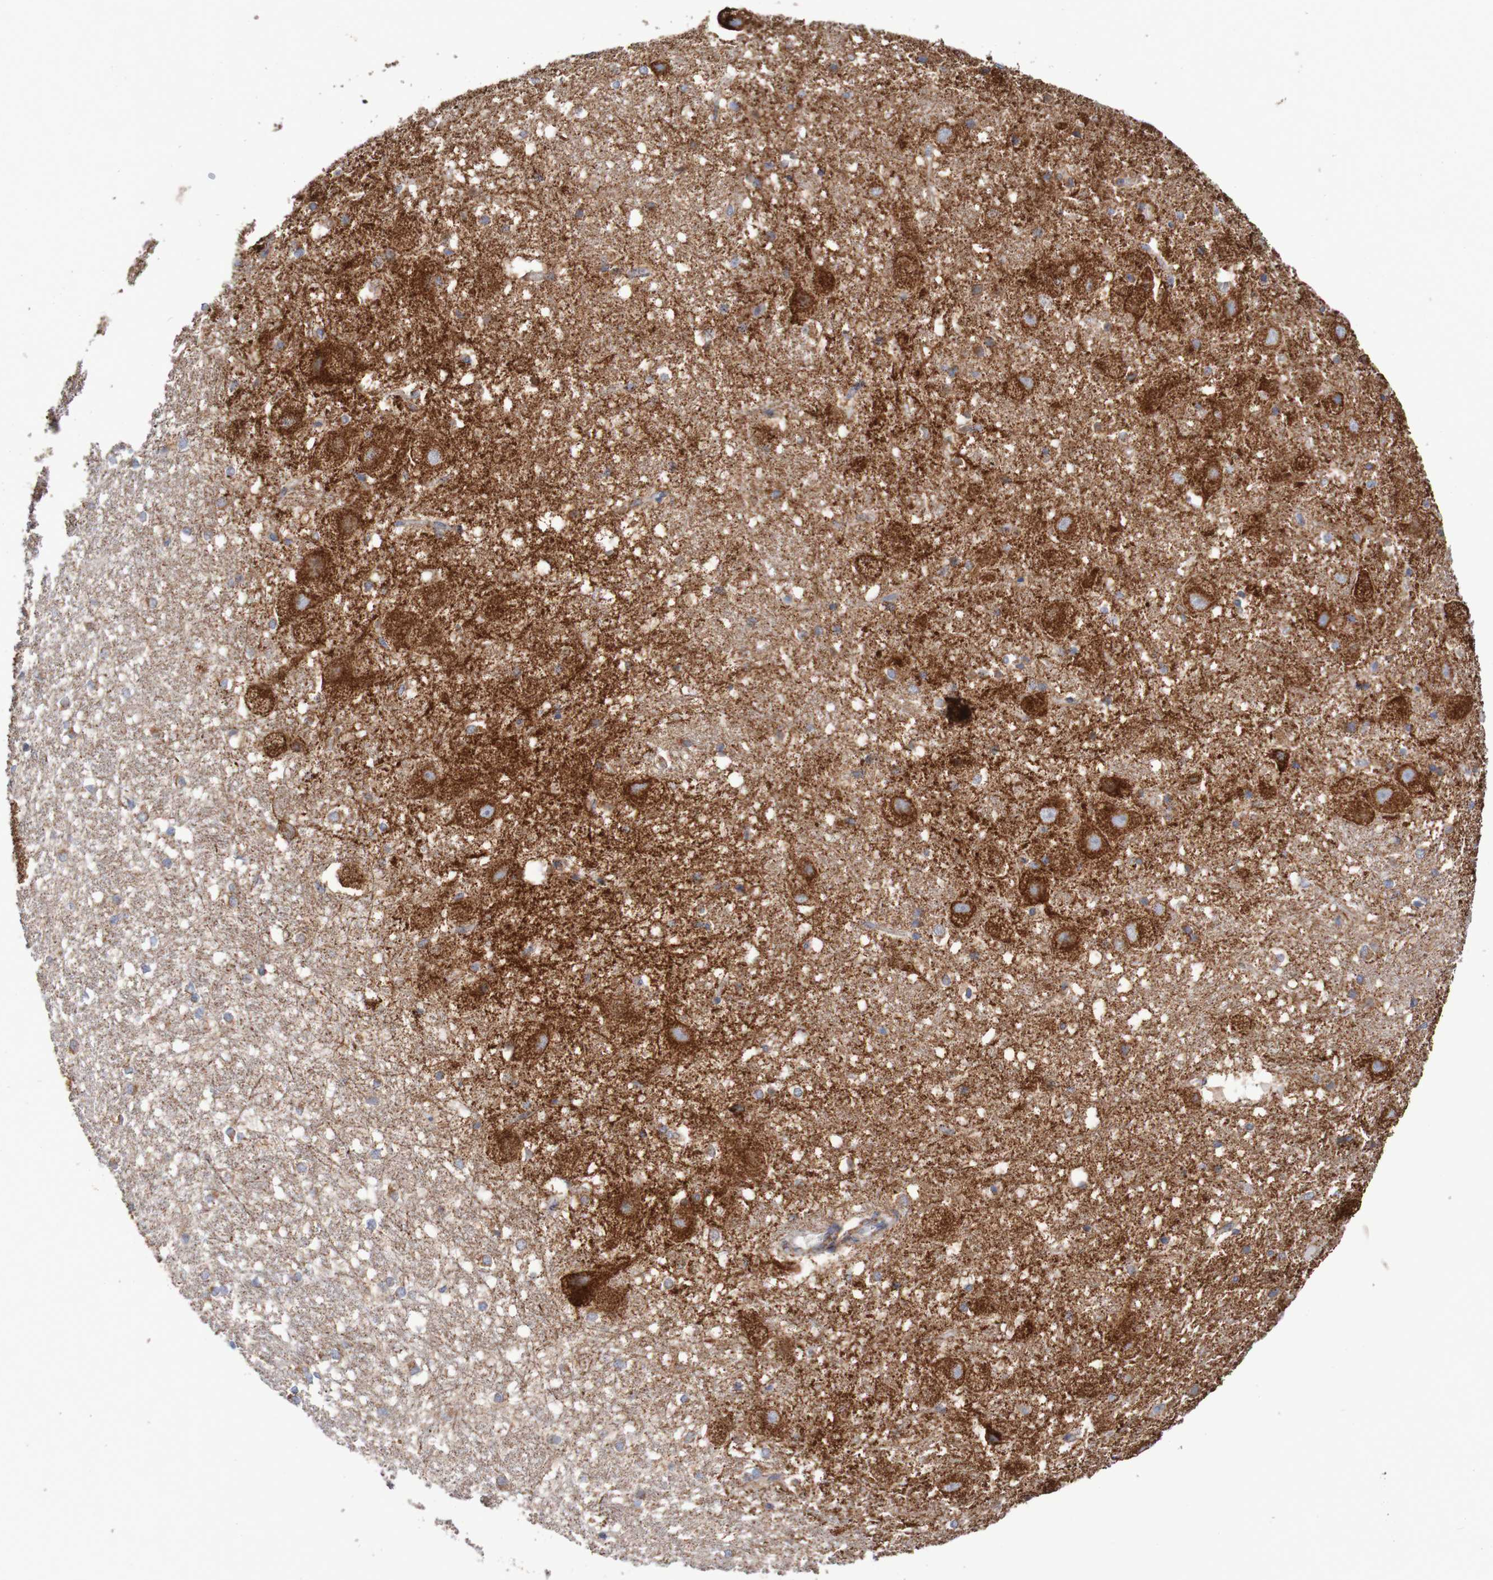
{"staining": {"intensity": "moderate", "quantity": "<25%", "location": "cytoplasmic/membranous"}, "tissue": "hippocampus", "cell_type": "Glial cells", "image_type": "normal", "snomed": [{"axis": "morphology", "description": "Normal tissue, NOS"}, {"axis": "topography", "description": "Hippocampus"}], "caption": "Glial cells reveal low levels of moderate cytoplasmic/membranous staining in approximately <25% of cells in benign hippocampus.", "gene": "MMEL1", "patient": {"sex": "female", "age": 19}}